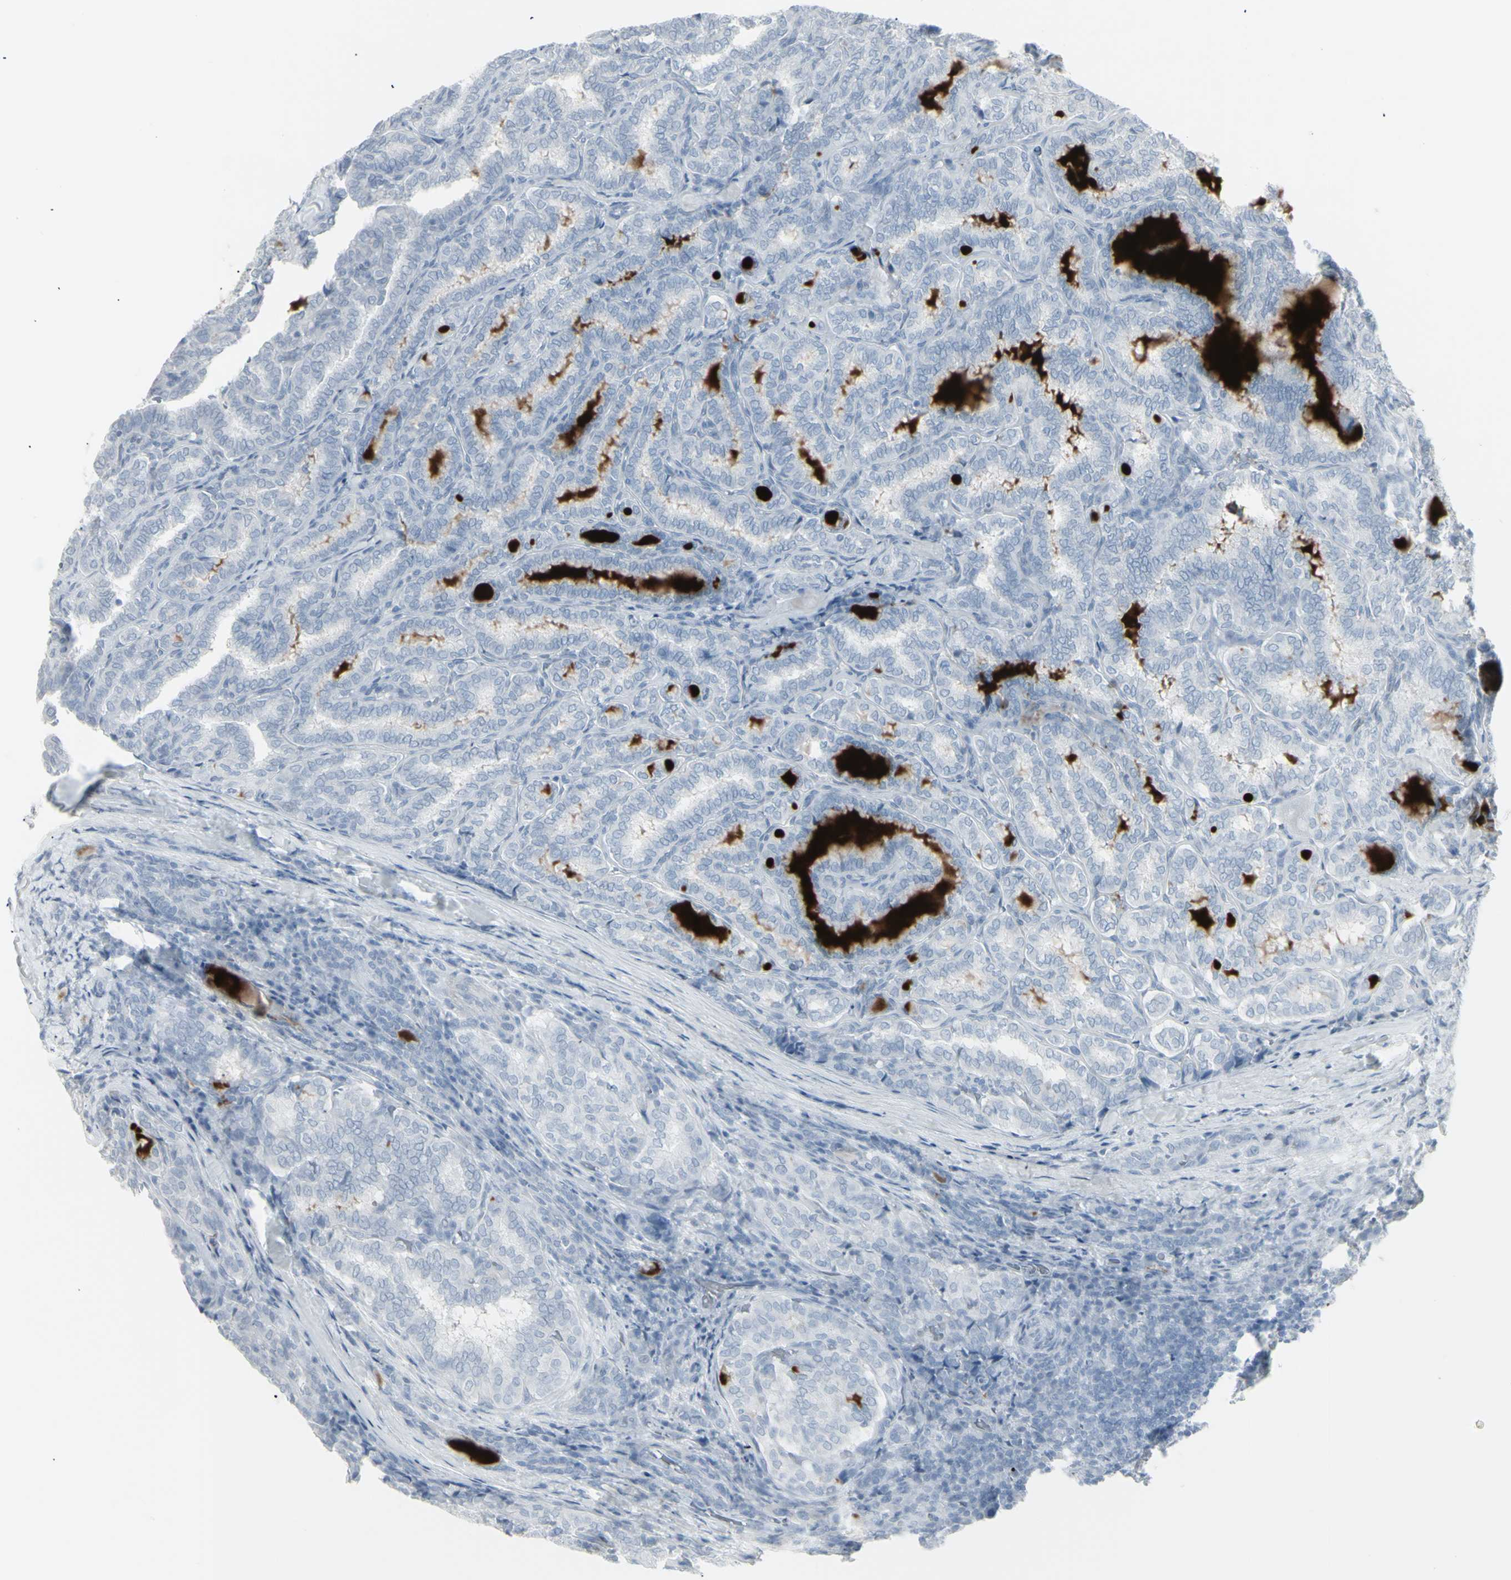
{"staining": {"intensity": "negative", "quantity": "none", "location": "none"}, "tissue": "thyroid cancer", "cell_type": "Tumor cells", "image_type": "cancer", "snomed": [{"axis": "morphology", "description": "Normal tissue, NOS"}, {"axis": "morphology", "description": "Papillary adenocarcinoma, NOS"}, {"axis": "topography", "description": "Thyroid gland"}], "caption": "Tumor cells are negative for brown protein staining in thyroid cancer. Brightfield microscopy of IHC stained with DAB (brown) and hematoxylin (blue), captured at high magnification.", "gene": "YBX2", "patient": {"sex": "female", "age": 30}}